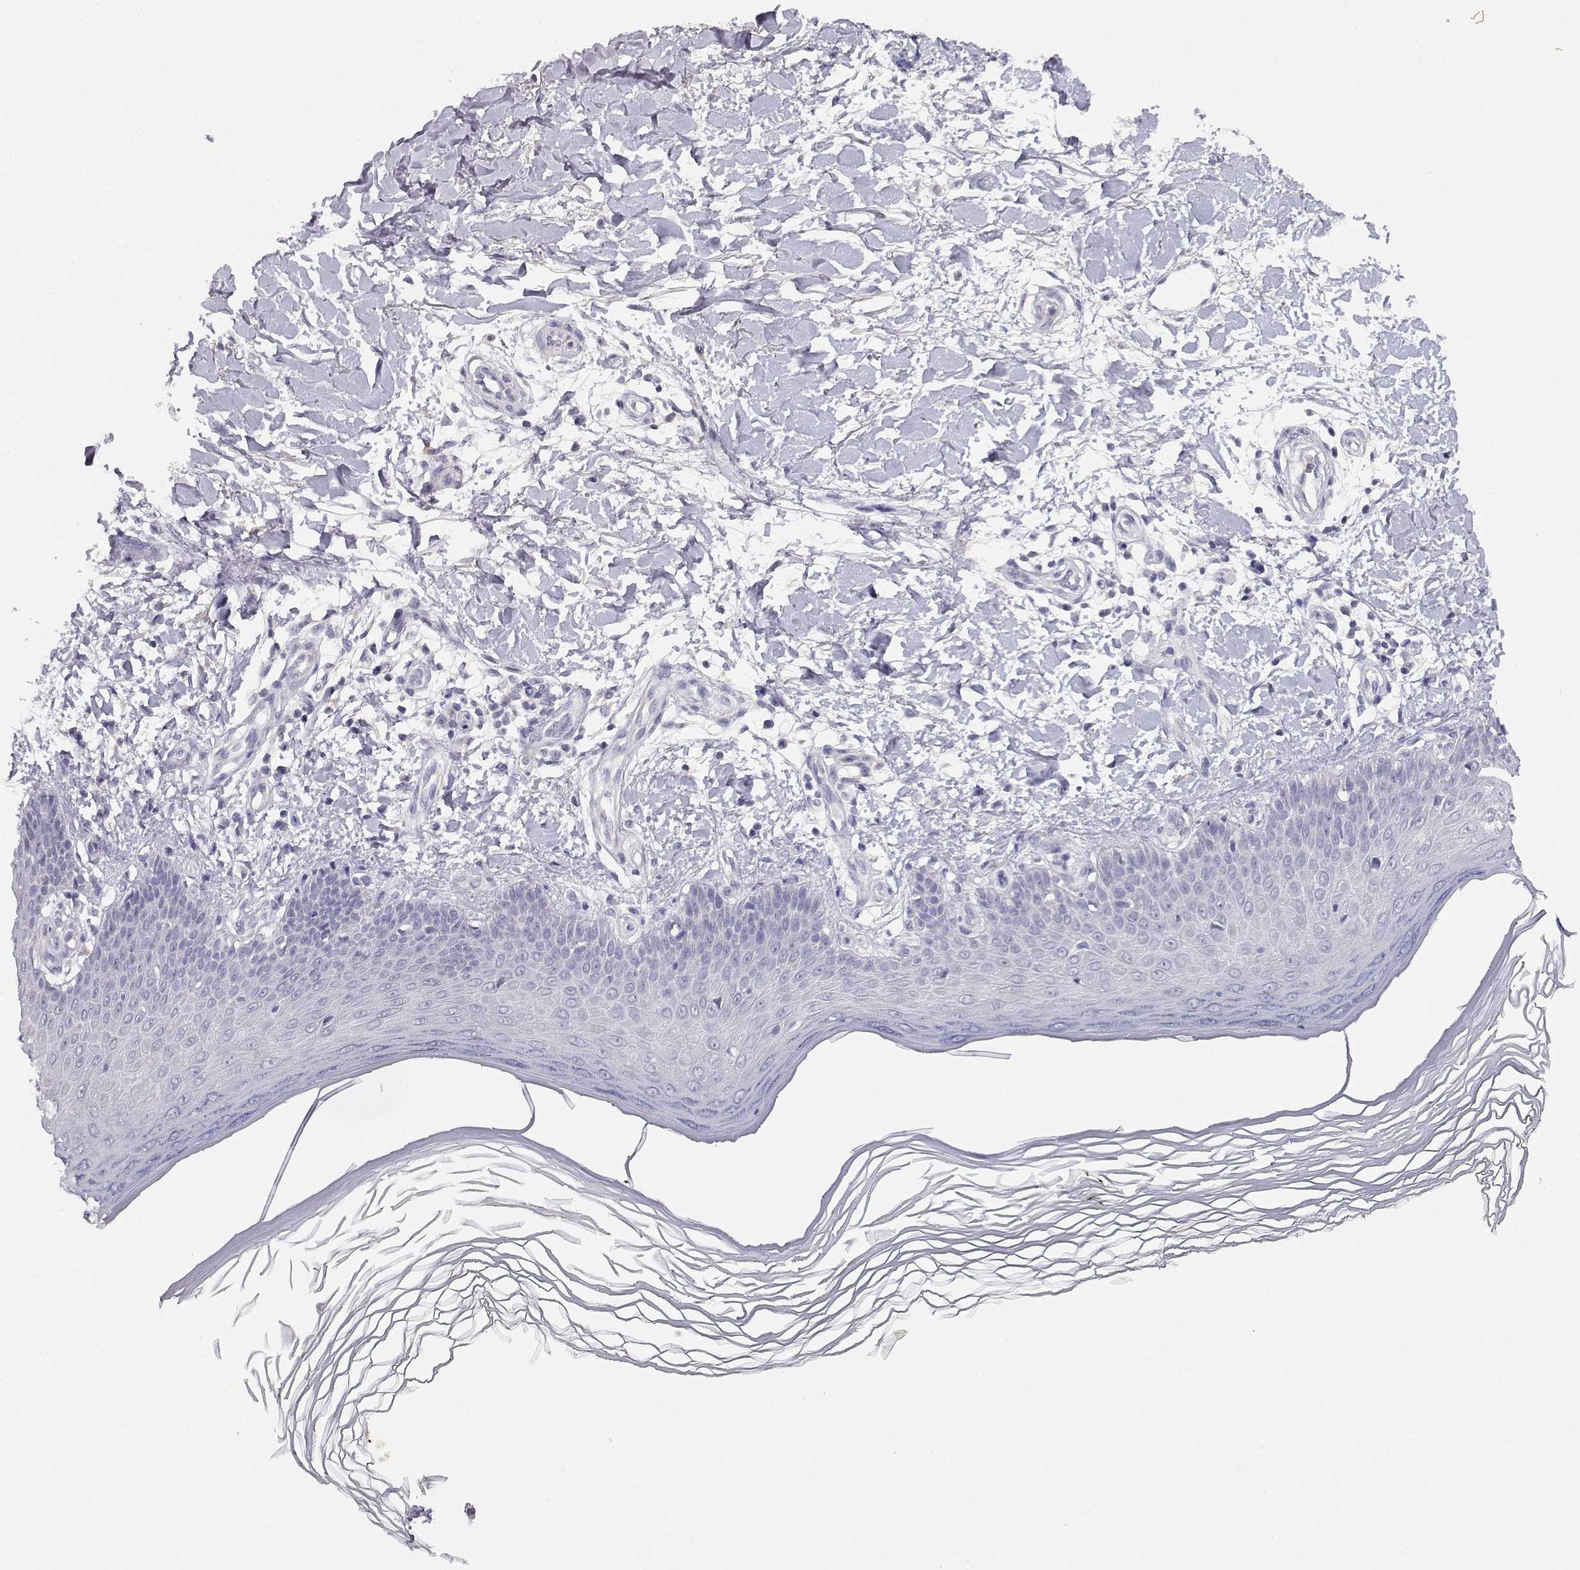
{"staining": {"intensity": "negative", "quantity": "none", "location": "none"}, "tissue": "skin", "cell_type": "Fibroblasts", "image_type": "normal", "snomed": [{"axis": "morphology", "description": "Normal tissue, NOS"}, {"axis": "topography", "description": "Skin"}], "caption": "IHC of benign human skin displays no positivity in fibroblasts. (Stains: DAB IHC with hematoxylin counter stain, Microscopy: brightfield microscopy at high magnification).", "gene": "ADA", "patient": {"sex": "female", "age": 62}}